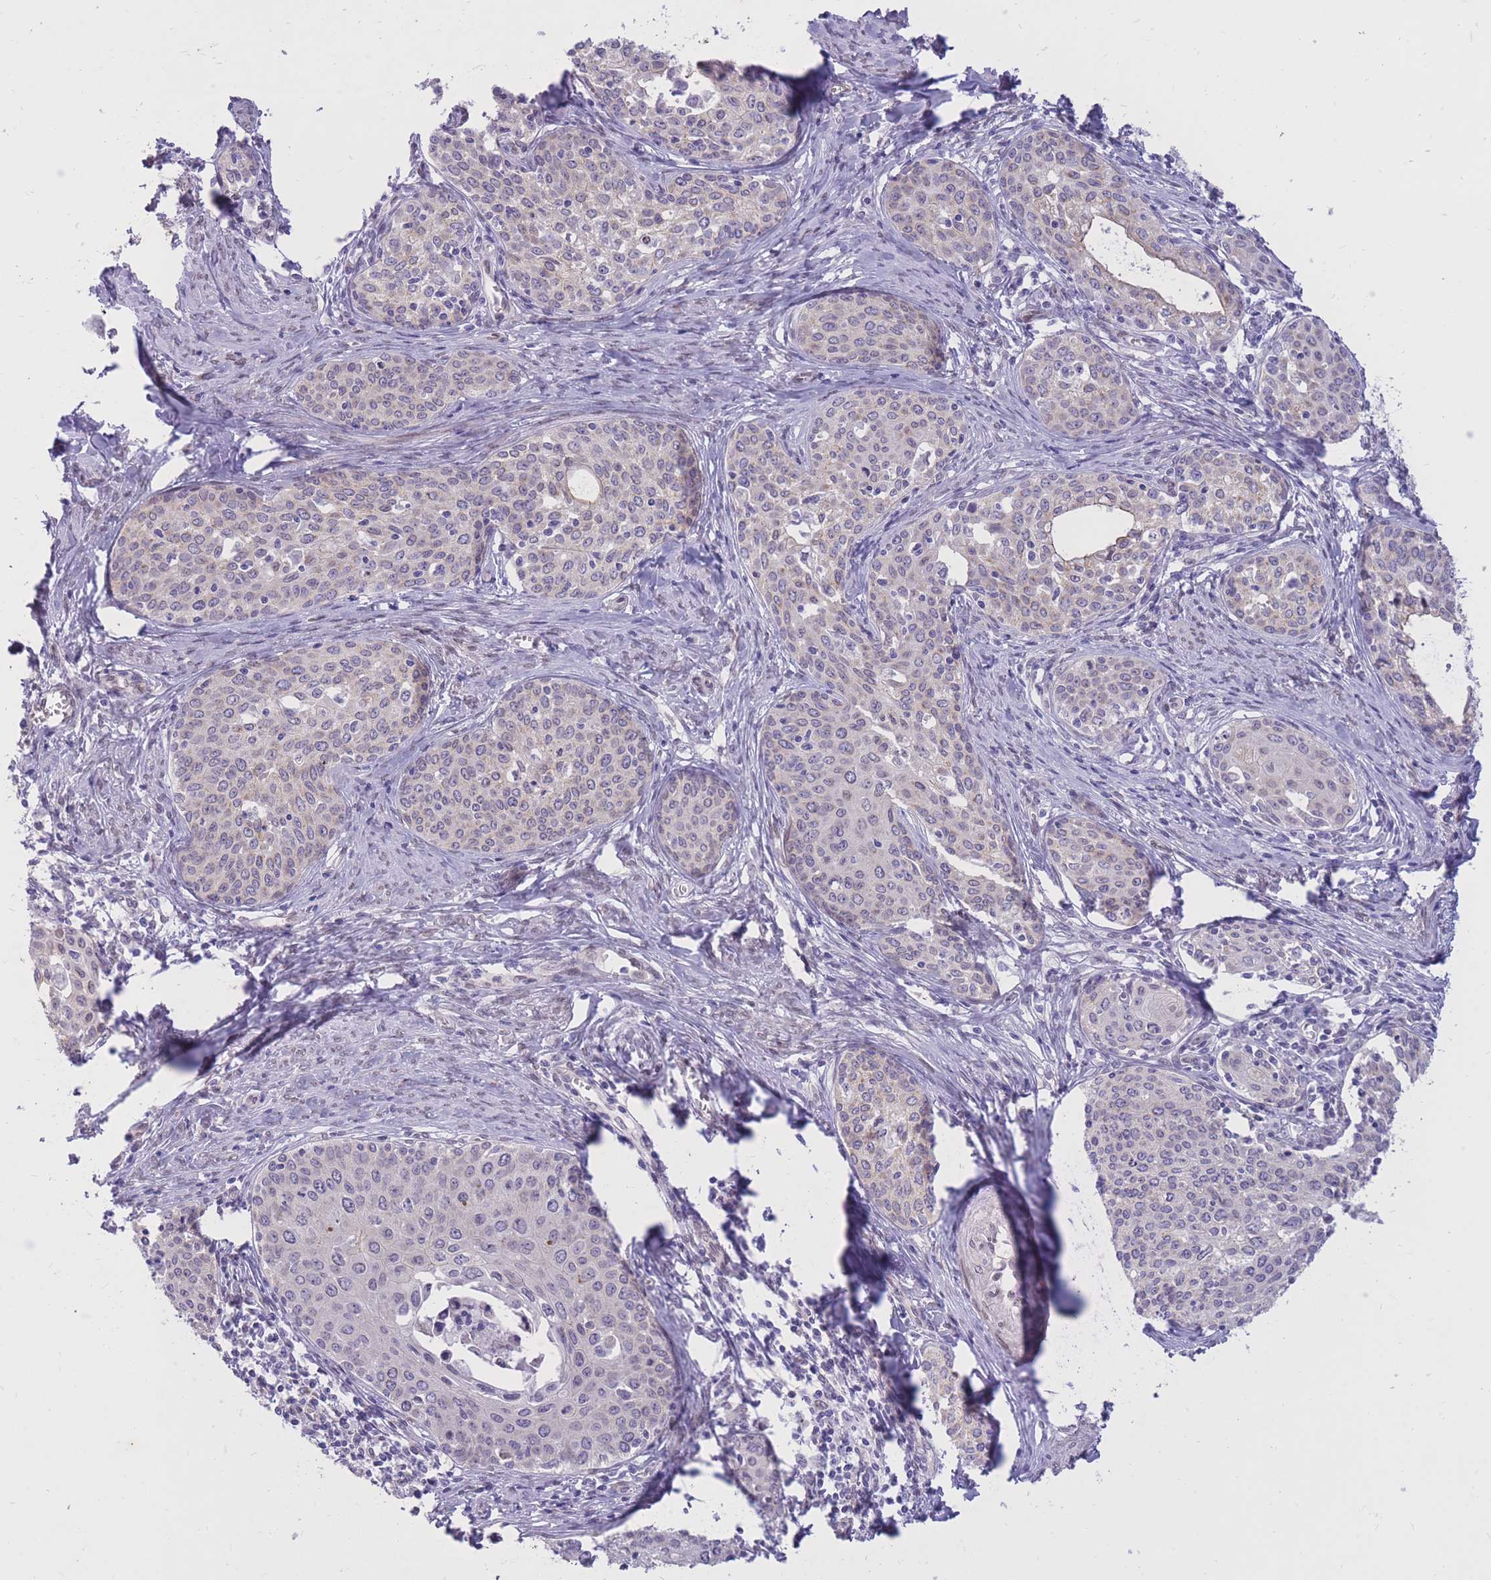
{"staining": {"intensity": "negative", "quantity": "none", "location": "none"}, "tissue": "cervical cancer", "cell_type": "Tumor cells", "image_type": "cancer", "snomed": [{"axis": "morphology", "description": "Squamous cell carcinoma, NOS"}, {"axis": "morphology", "description": "Adenocarcinoma, NOS"}, {"axis": "topography", "description": "Cervix"}], "caption": "This histopathology image is of cervical adenocarcinoma stained with IHC to label a protein in brown with the nuclei are counter-stained blue. There is no expression in tumor cells. (Immunohistochemistry (ihc), brightfield microscopy, high magnification).", "gene": "HOOK2", "patient": {"sex": "female", "age": 52}}